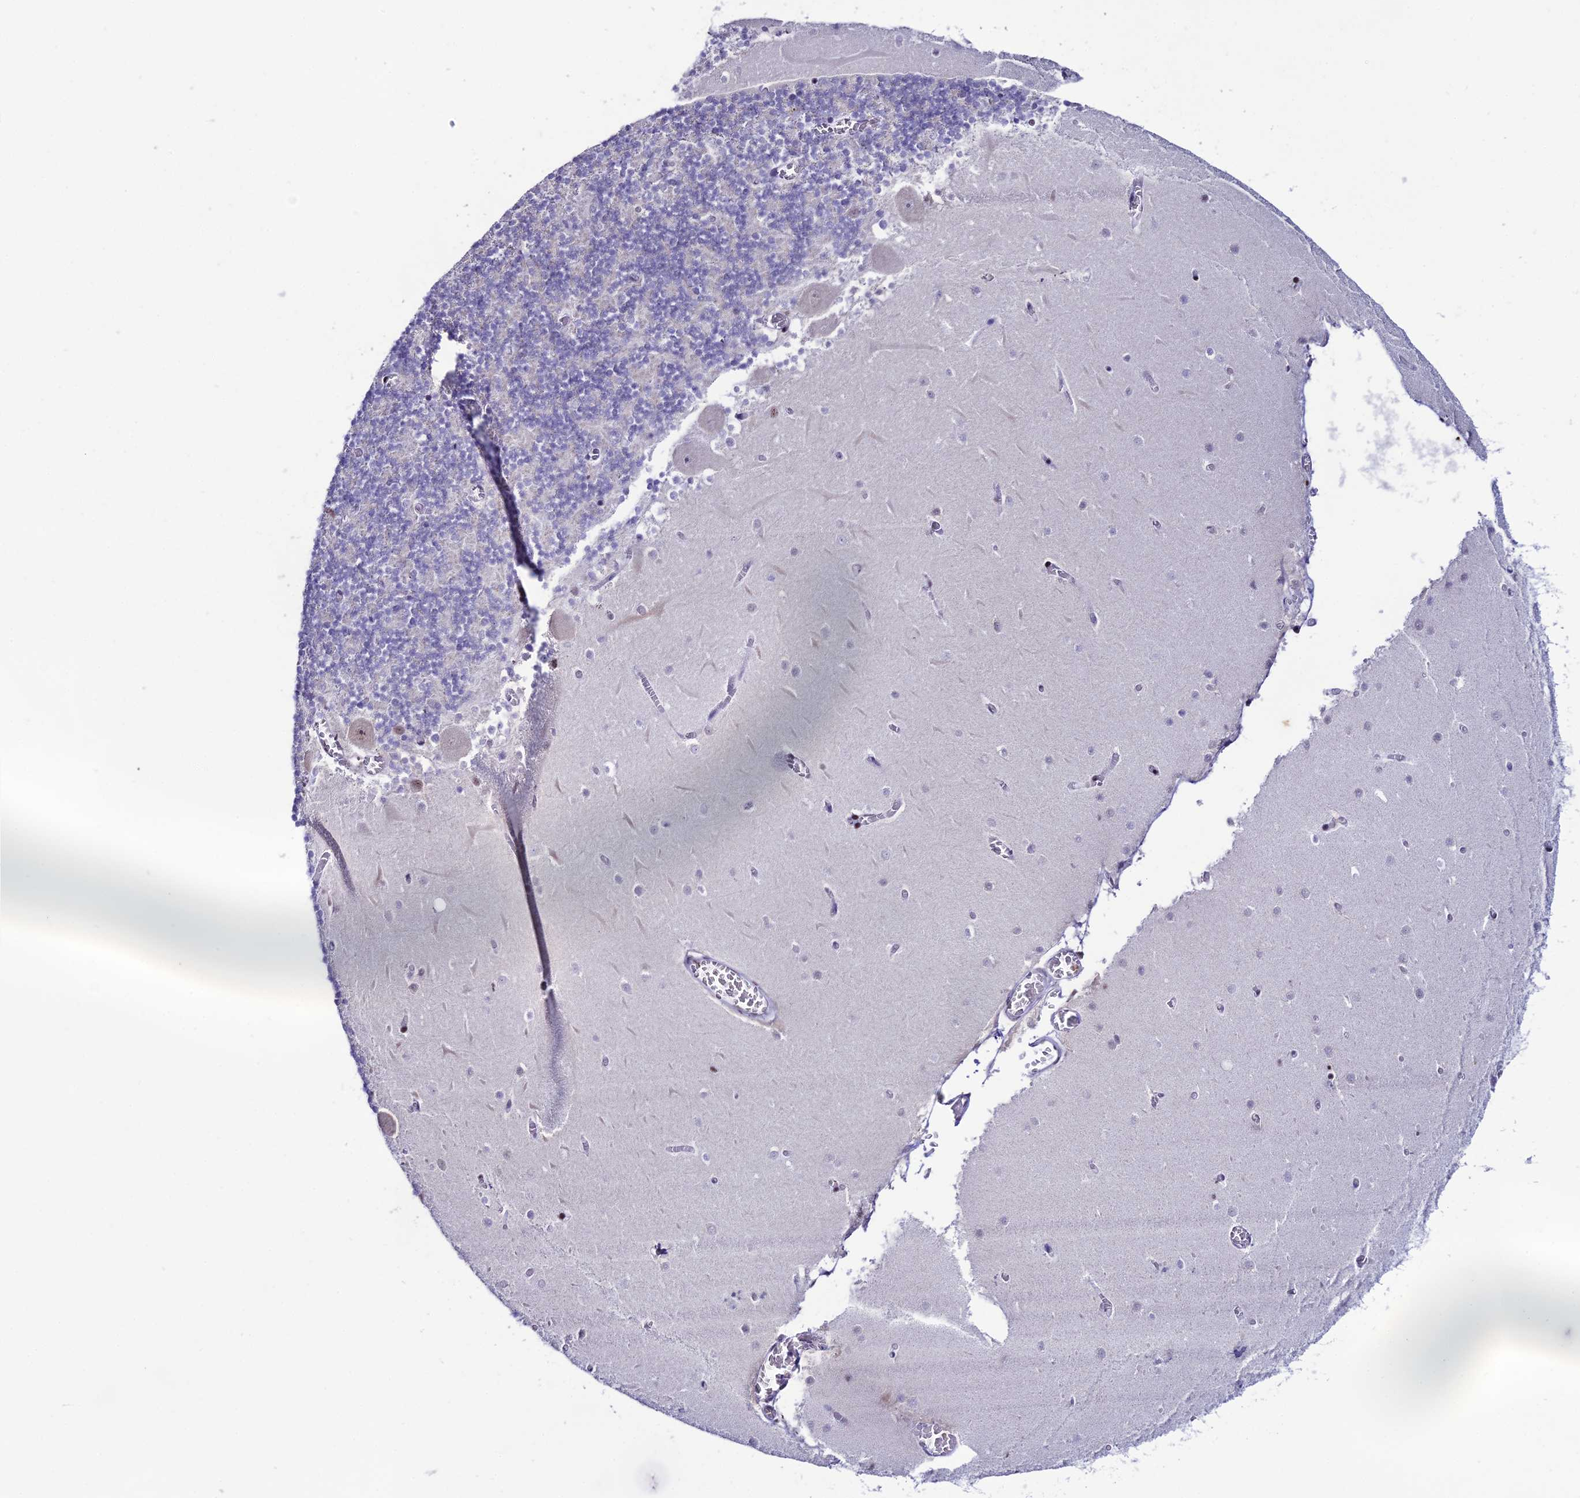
{"staining": {"intensity": "negative", "quantity": "none", "location": "none"}, "tissue": "cerebellum", "cell_type": "Cells in granular layer", "image_type": "normal", "snomed": [{"axis": "morphology", "description": "Normal tissue, NOS"}, {"axis": "topography", "description": "Cerebellum"}], "caption": "Cells in granular layer show no significant positivity in unremarkable cerebellum. The staining was performed using DAB to visualize the protein expression in brown, while the nuclei were stained in blue with hematoxylin (Magnification: 20x).", "gene": "MFSD2B", "patient": {"sex": "female", "age": 28}}